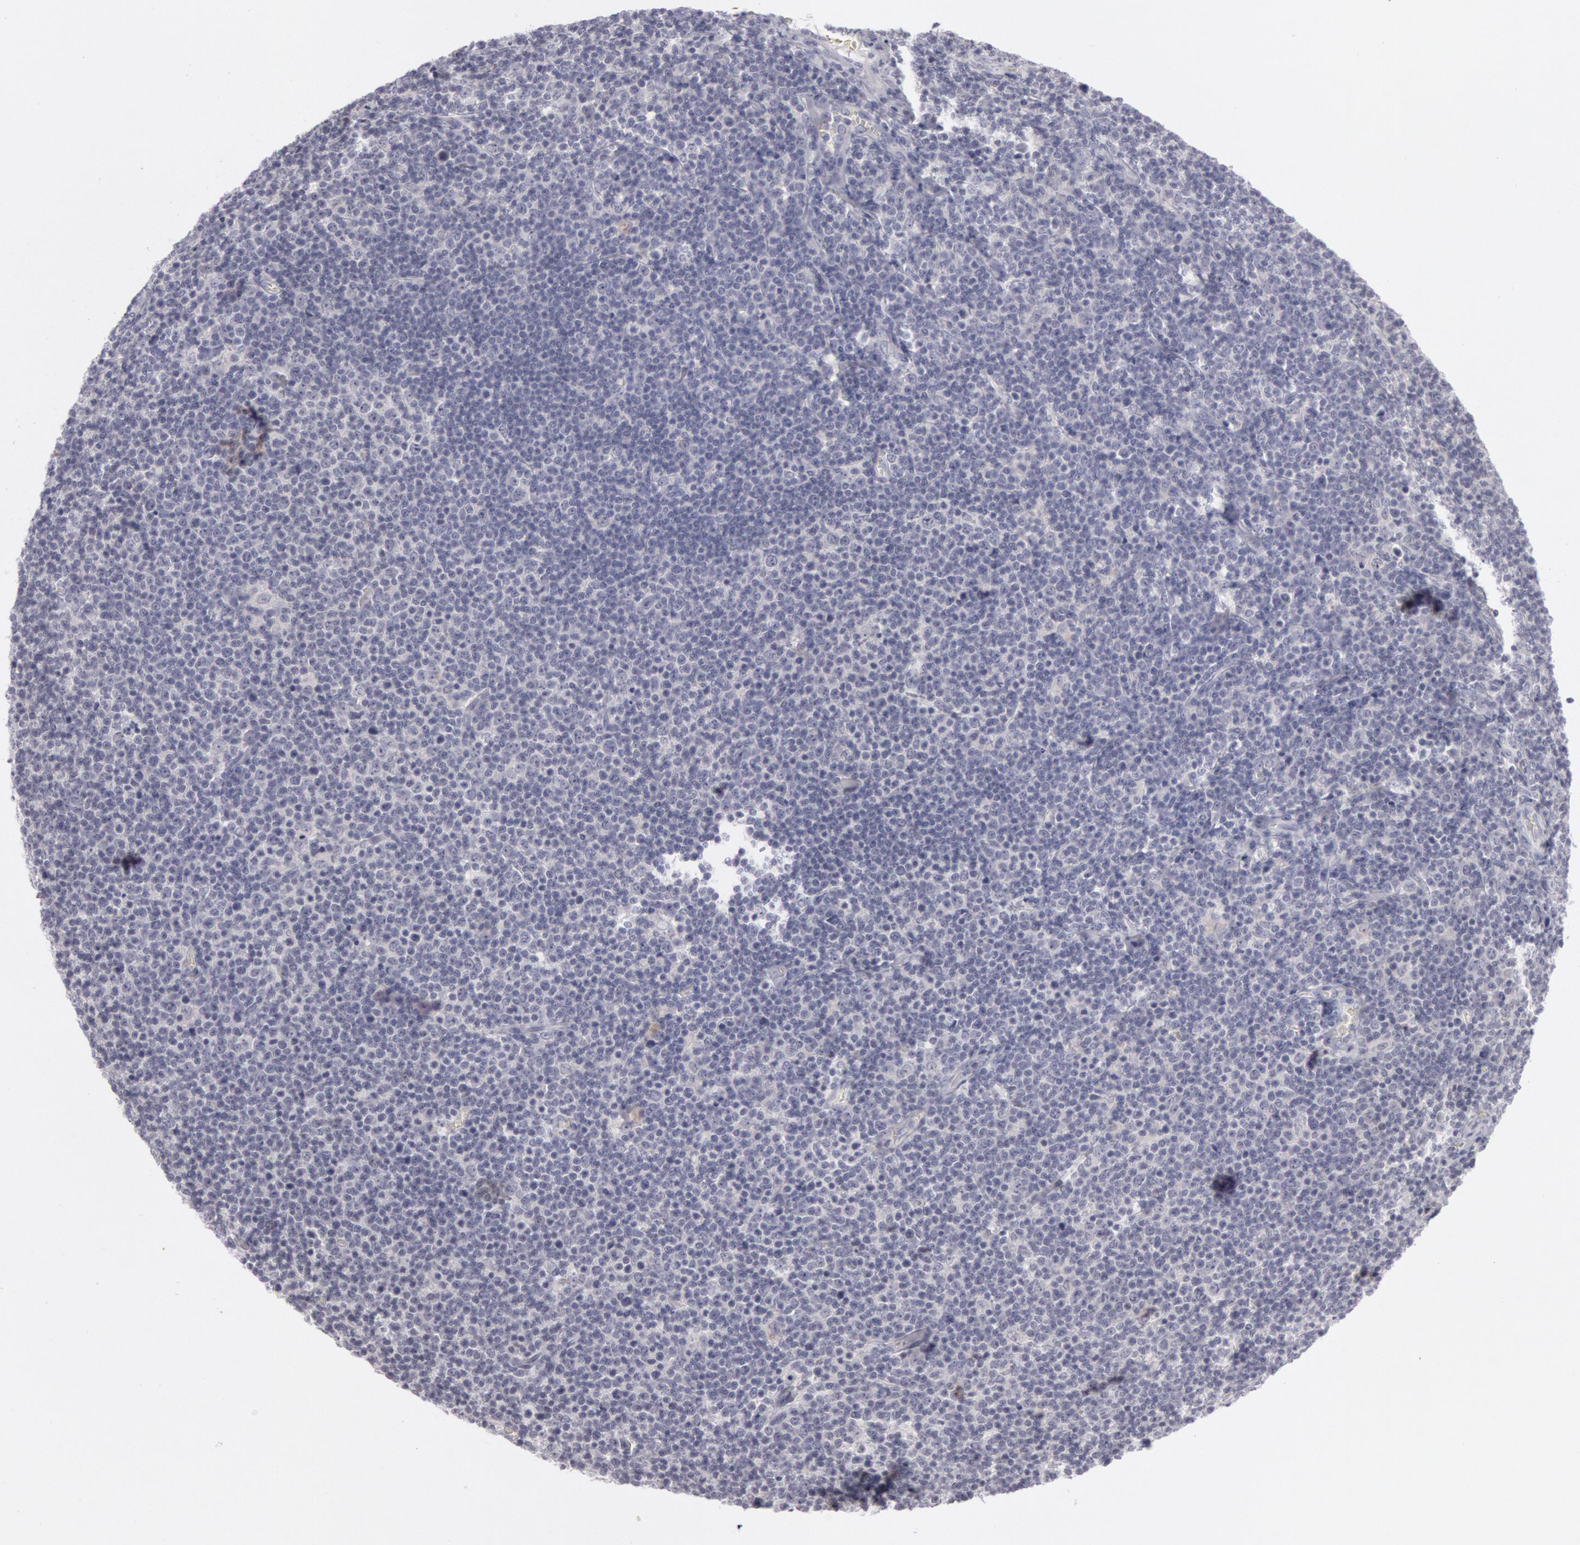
{"staining": {"intensity": "negative", "quantity": "none", "location": "none"}, "tissue": "lymphoma", "cell_type": "Tumor cells", "image_type": "cancer", "snomed": [{"axis": "morphology", "description": "Malignant lymphoma, non-Hodgkin's type, Low grade"}, {"axis": "topography", "description": "Lymph node"}], "caption": "IHC micrograph of neoplastic tissue: human low-grade malignant lymphoma, non-Hodgkin's type stained with DAB reveals no significant protein staining in tumor cells. (Stains: DAB (3,3'-diaminobenzidine) IHC with hematoxylin counter stain, Microscopy: brightfield microscopy at high magnification).", "gene": "KRT16", "patient": {"sex": "male", "age": 74}}